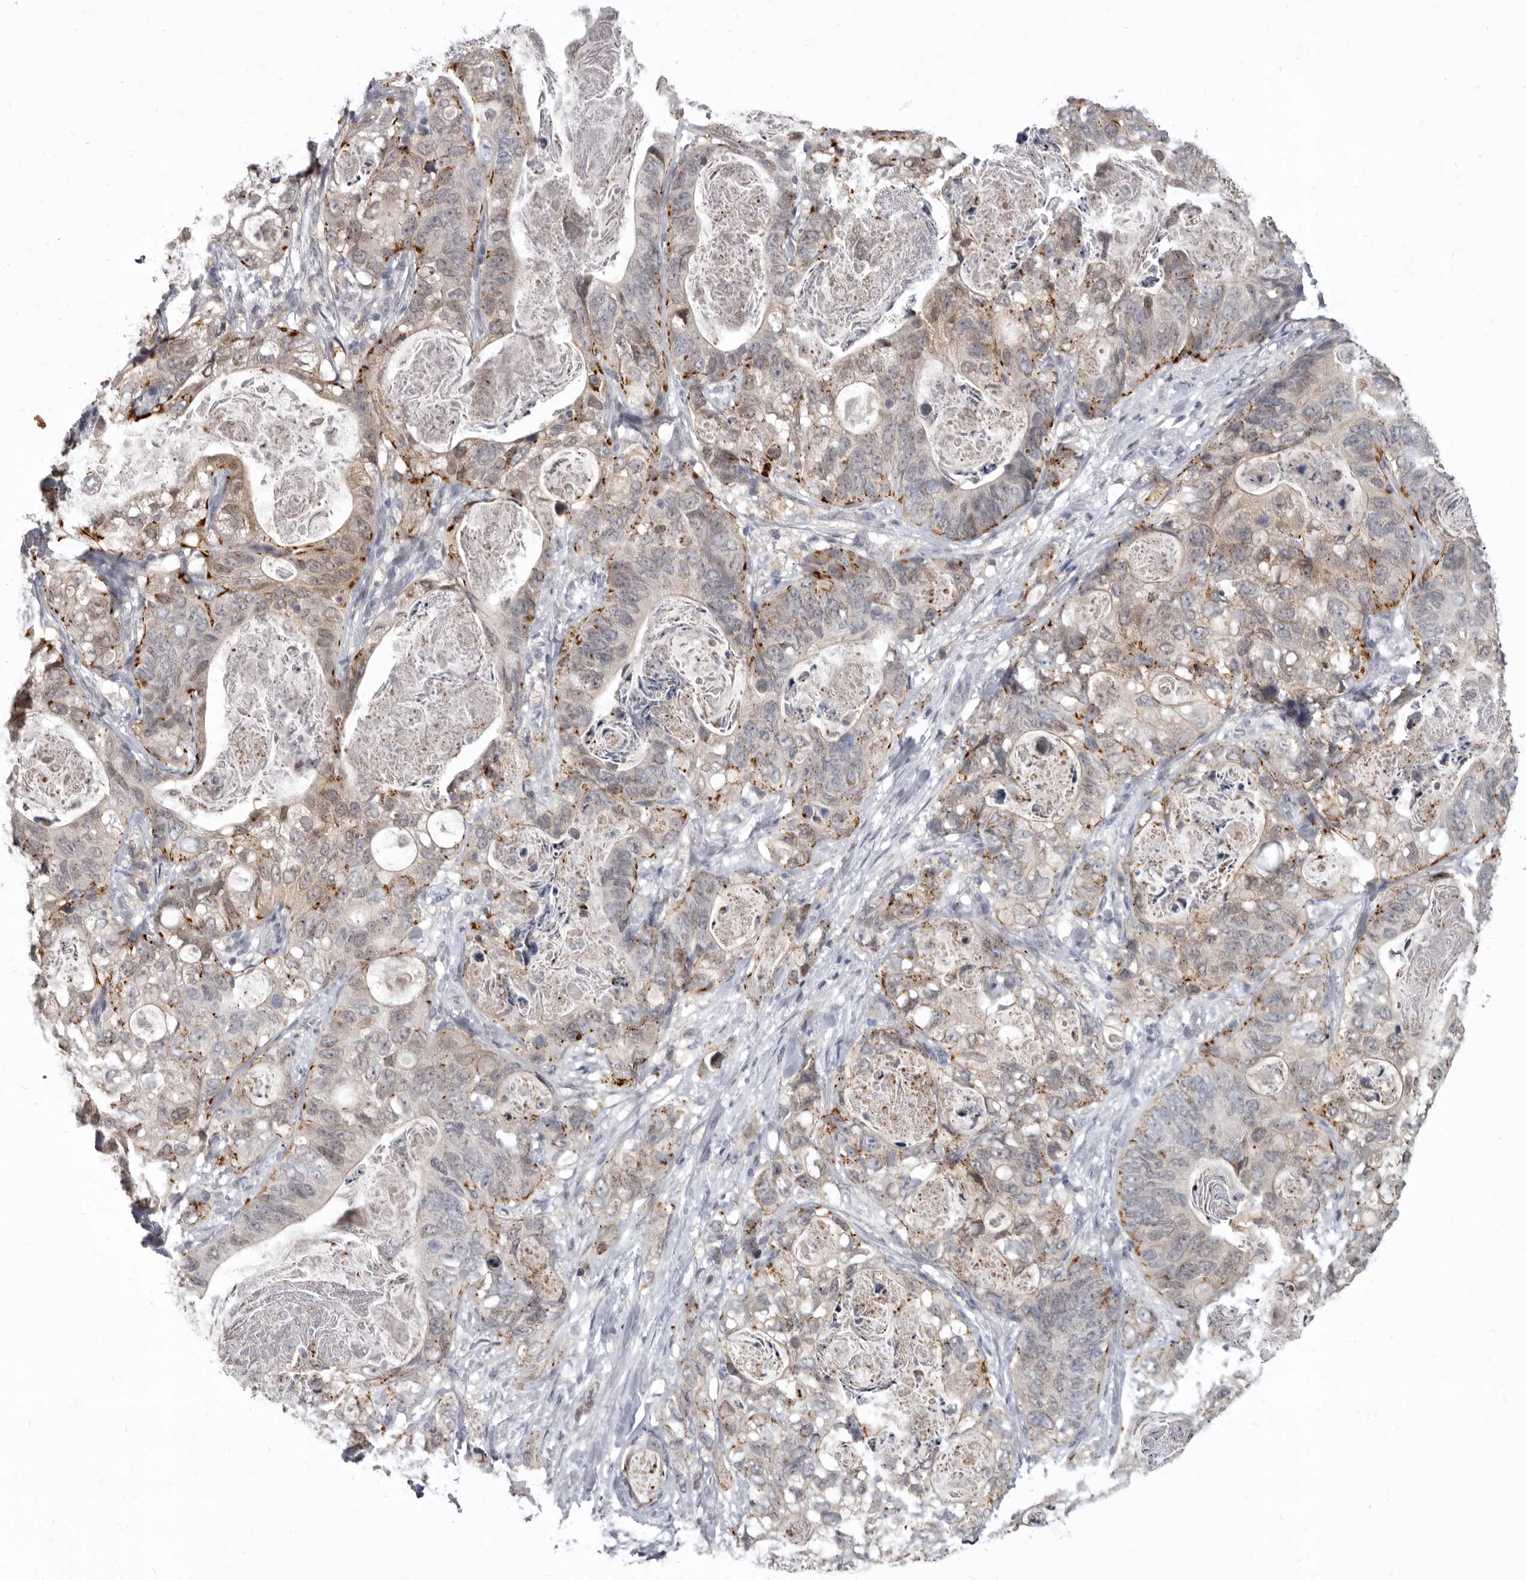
{"staining": {"intensity": "moderate", "quantity": "<25%", "location": "cytoplasmic/membranous"}, "tissue": "stomach cancer", "cell_type": "Tumor cells", "image_type": "cancer", "snomed": [{"axis": "morphology", "description": "Normal tissue, NOS"}, {"axis": "morphology", "description": "Adenocarcinoma, NOS"}, {"axis": "topography", "description": "Stomach"}], "caption": "Tumor cells exhibit moderate cytoplasmic/membranous expression in about <25% of cells in adenocarcinoma (stomach).", "gene": "SULT1E1", "patient": {"sex": "female", "age": 89}}